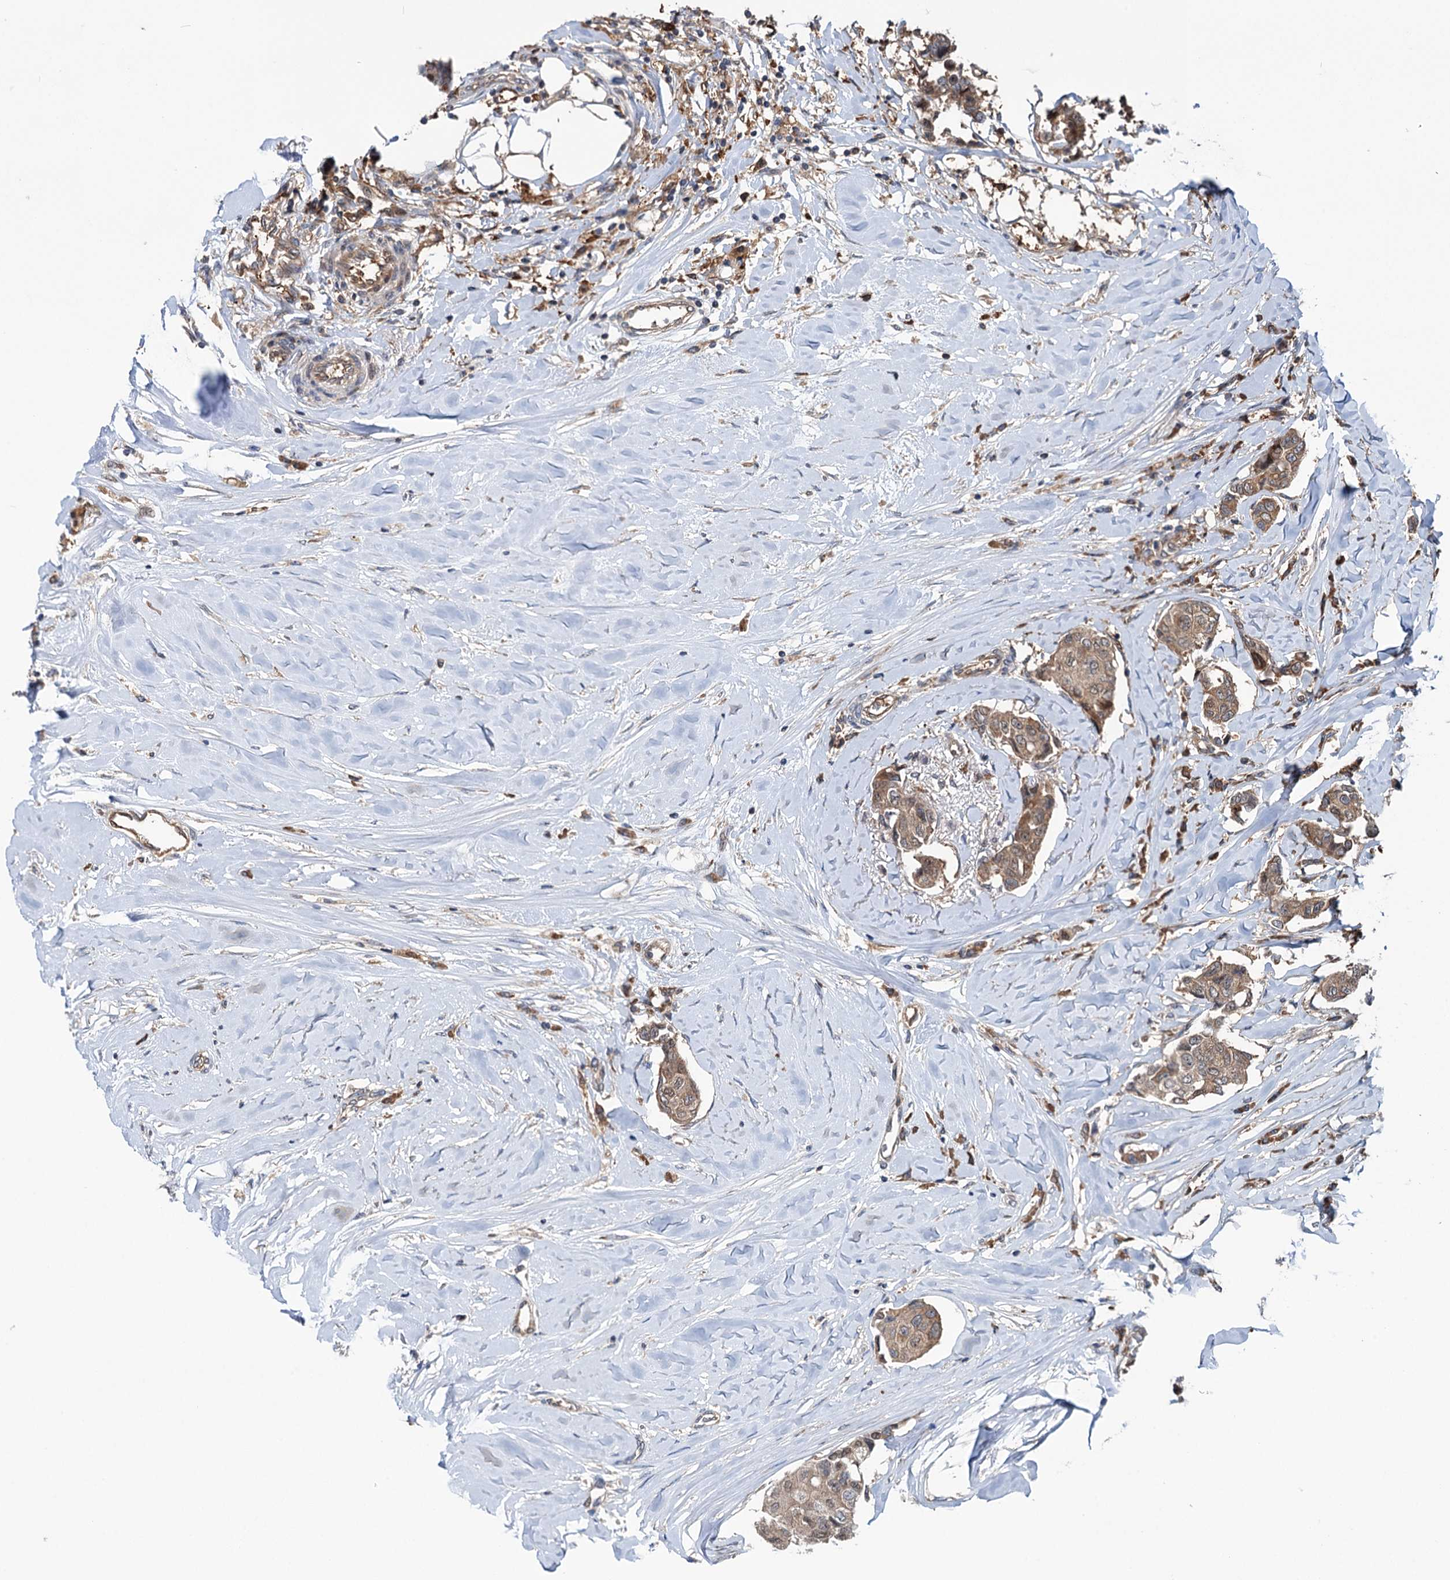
{"staining": {"intensity": "moderate", "quantity": ">75%", "location": "cytoplasmic/membranous"}, "tissue": "breast cancer", "cell_type": "Tumor cells", "image_type": "cancer", "snomed": [{"axis": "morphology", "description": "Duct carcinoma"}, {"axis": "topography", "description": "Breast"}], "caption": "Breast cancer tissue reveals moderate cytoplasmic/membranous expression in about >75% of tumor cells", "gene": "NCAPD2", "patient": {"sex": "female", "age": 80}}